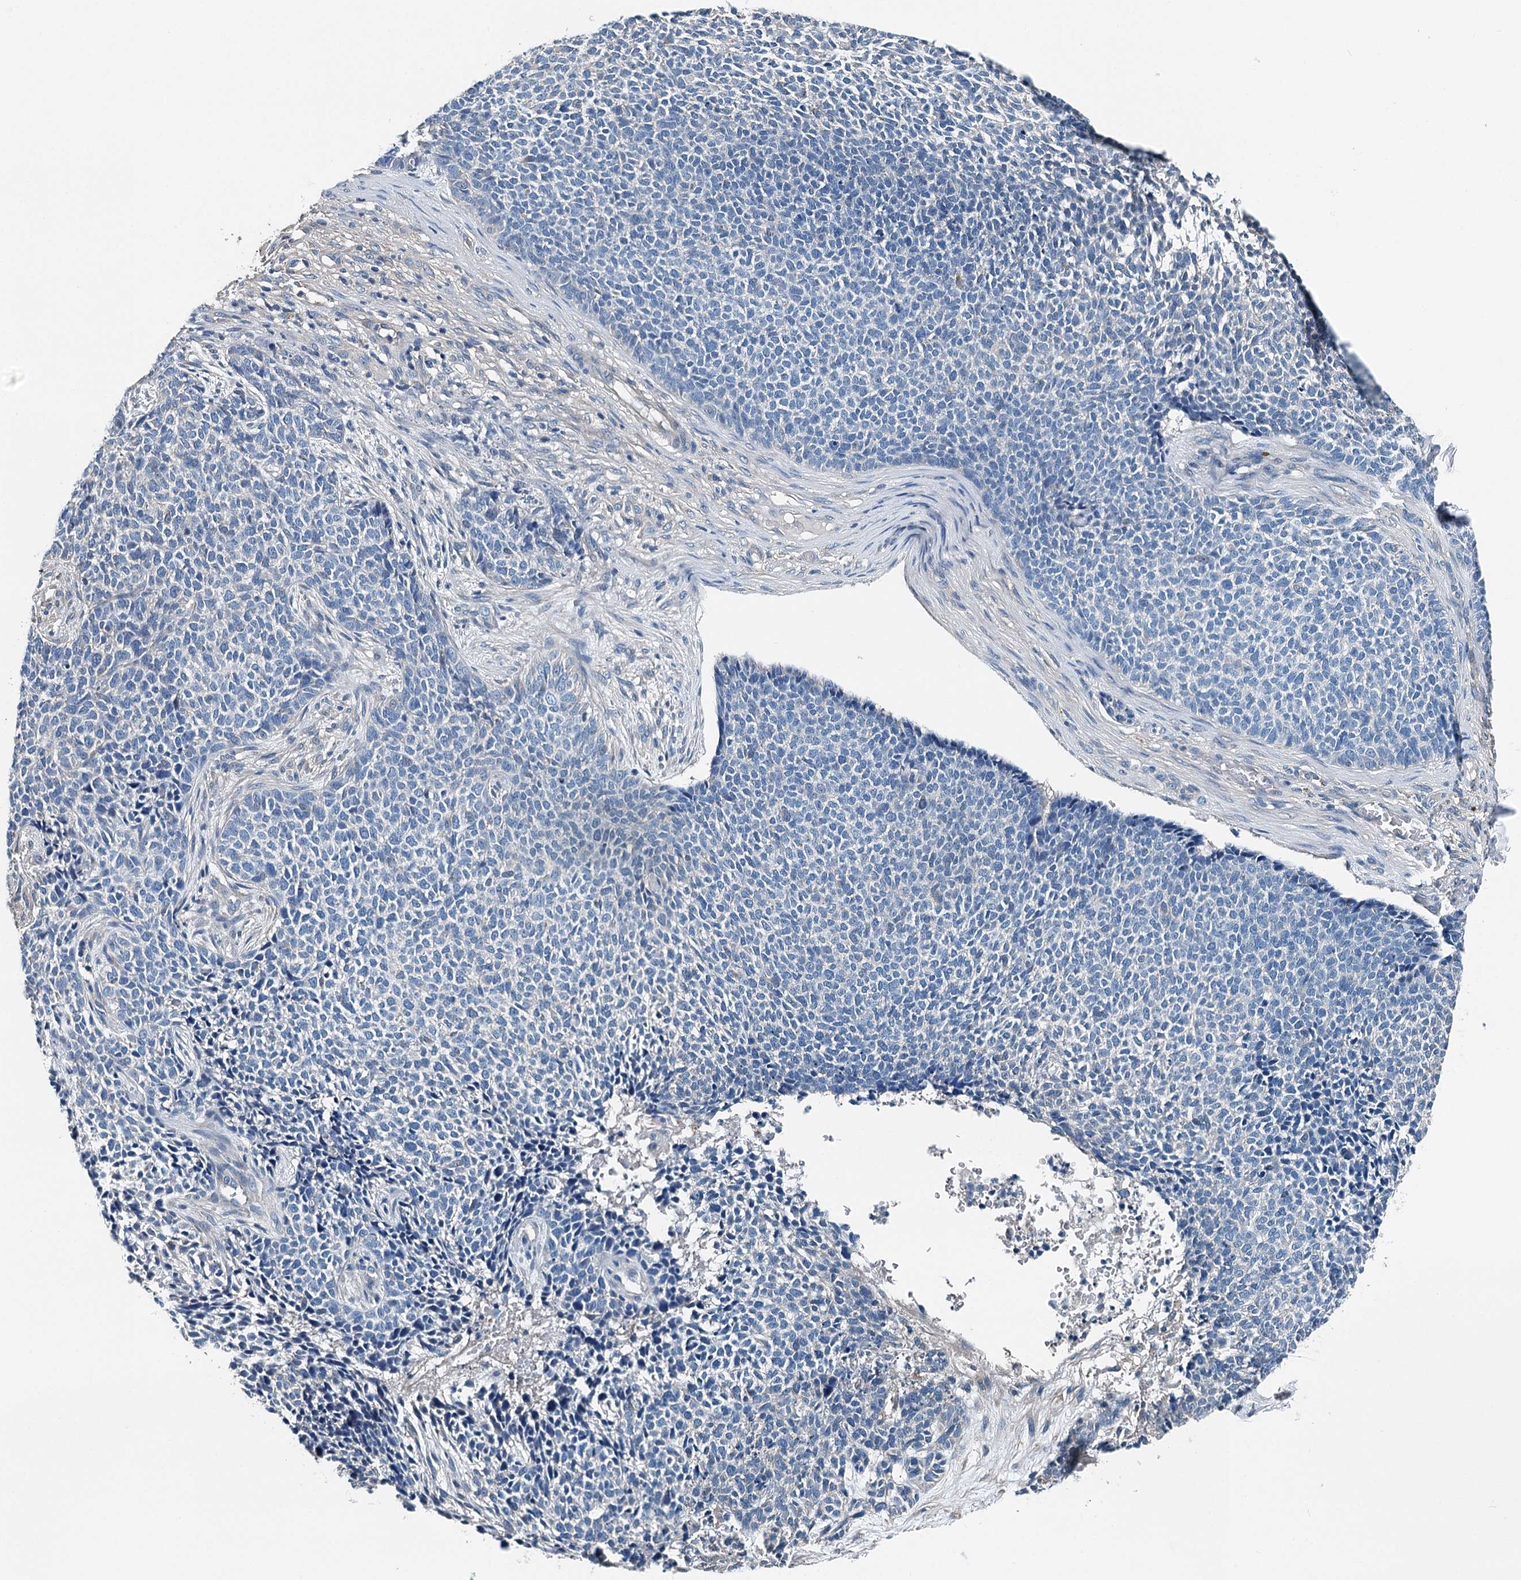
{"staining": {"intensity": "negative", "quantity": "none", "location": "none"}, "tissue": "skin cancer", "cell_type": "Tumor cells", "image_type": "cancer", "snomed": [{"axis": "morphology", "description": "Basal cell carcinoma"}, {"axis": "topography", "description": "Skin"}], "caption": "Tumor cells show no significant protein staining in basal cell carcinoma (skin).", "gene": "BHMT", "patient": {"sex": "female", "age": 84}}